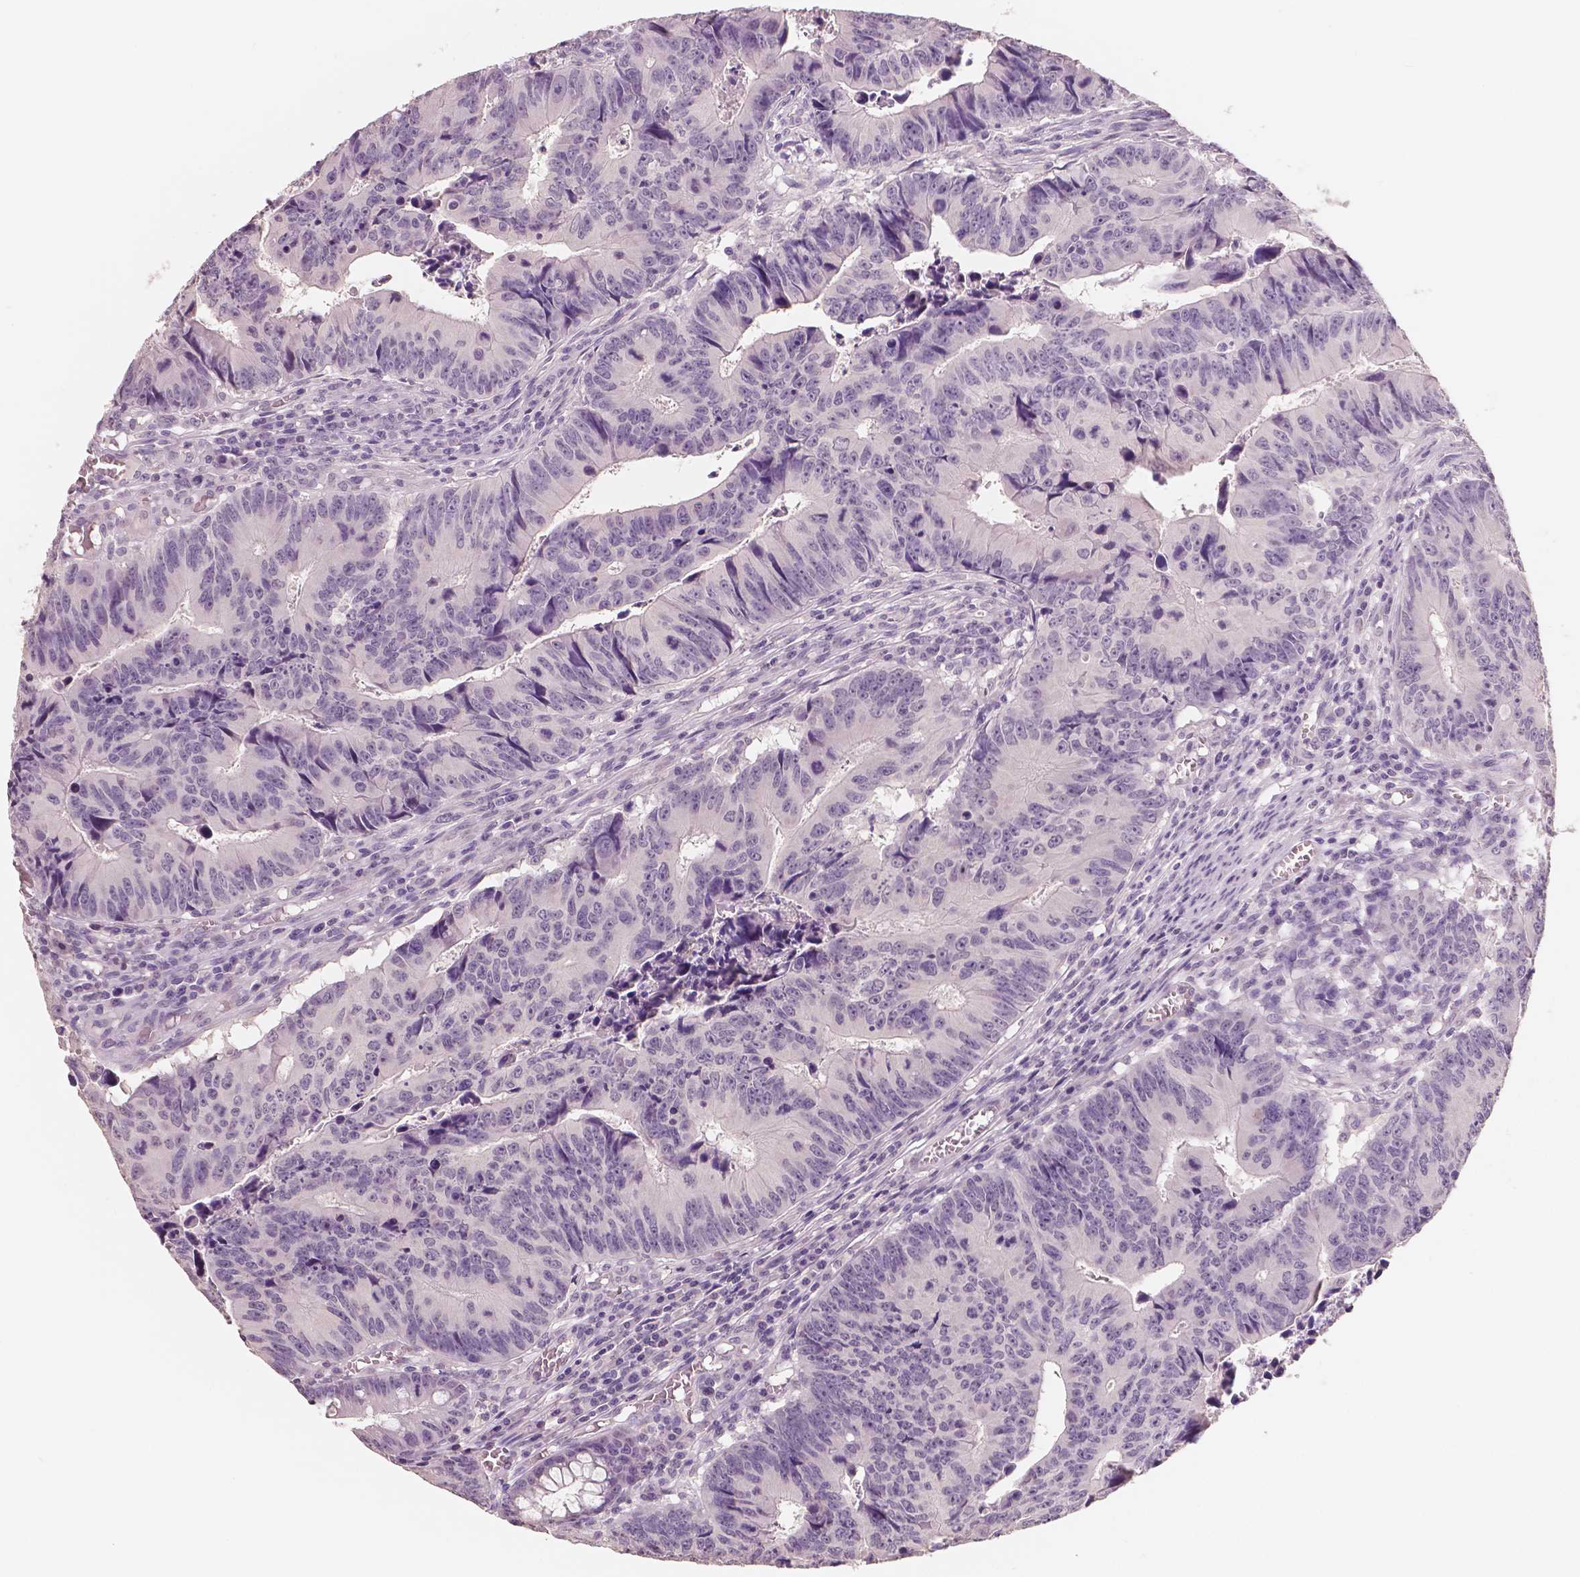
{"staining": {"intensity": "negative", "quantity": "none", "location": "none"}, "tissue": "colorectal cancer", "cell_type": "Tumor cells", "image_type": "cancer", "snomed": [{"axis": "morphology", "description": "Adenocarcinoma, NOS"}, {"axis": "topography", "description": "Colon"}], "caption": "Immunohistochemistry (IHC) micrograph of human adenocarcinoma (colorectal) stained for a protein (brown), which shows no positivity in tumor cells.", "gene": "NECAB1", "patient": {"sex": "female", "age": 87}}